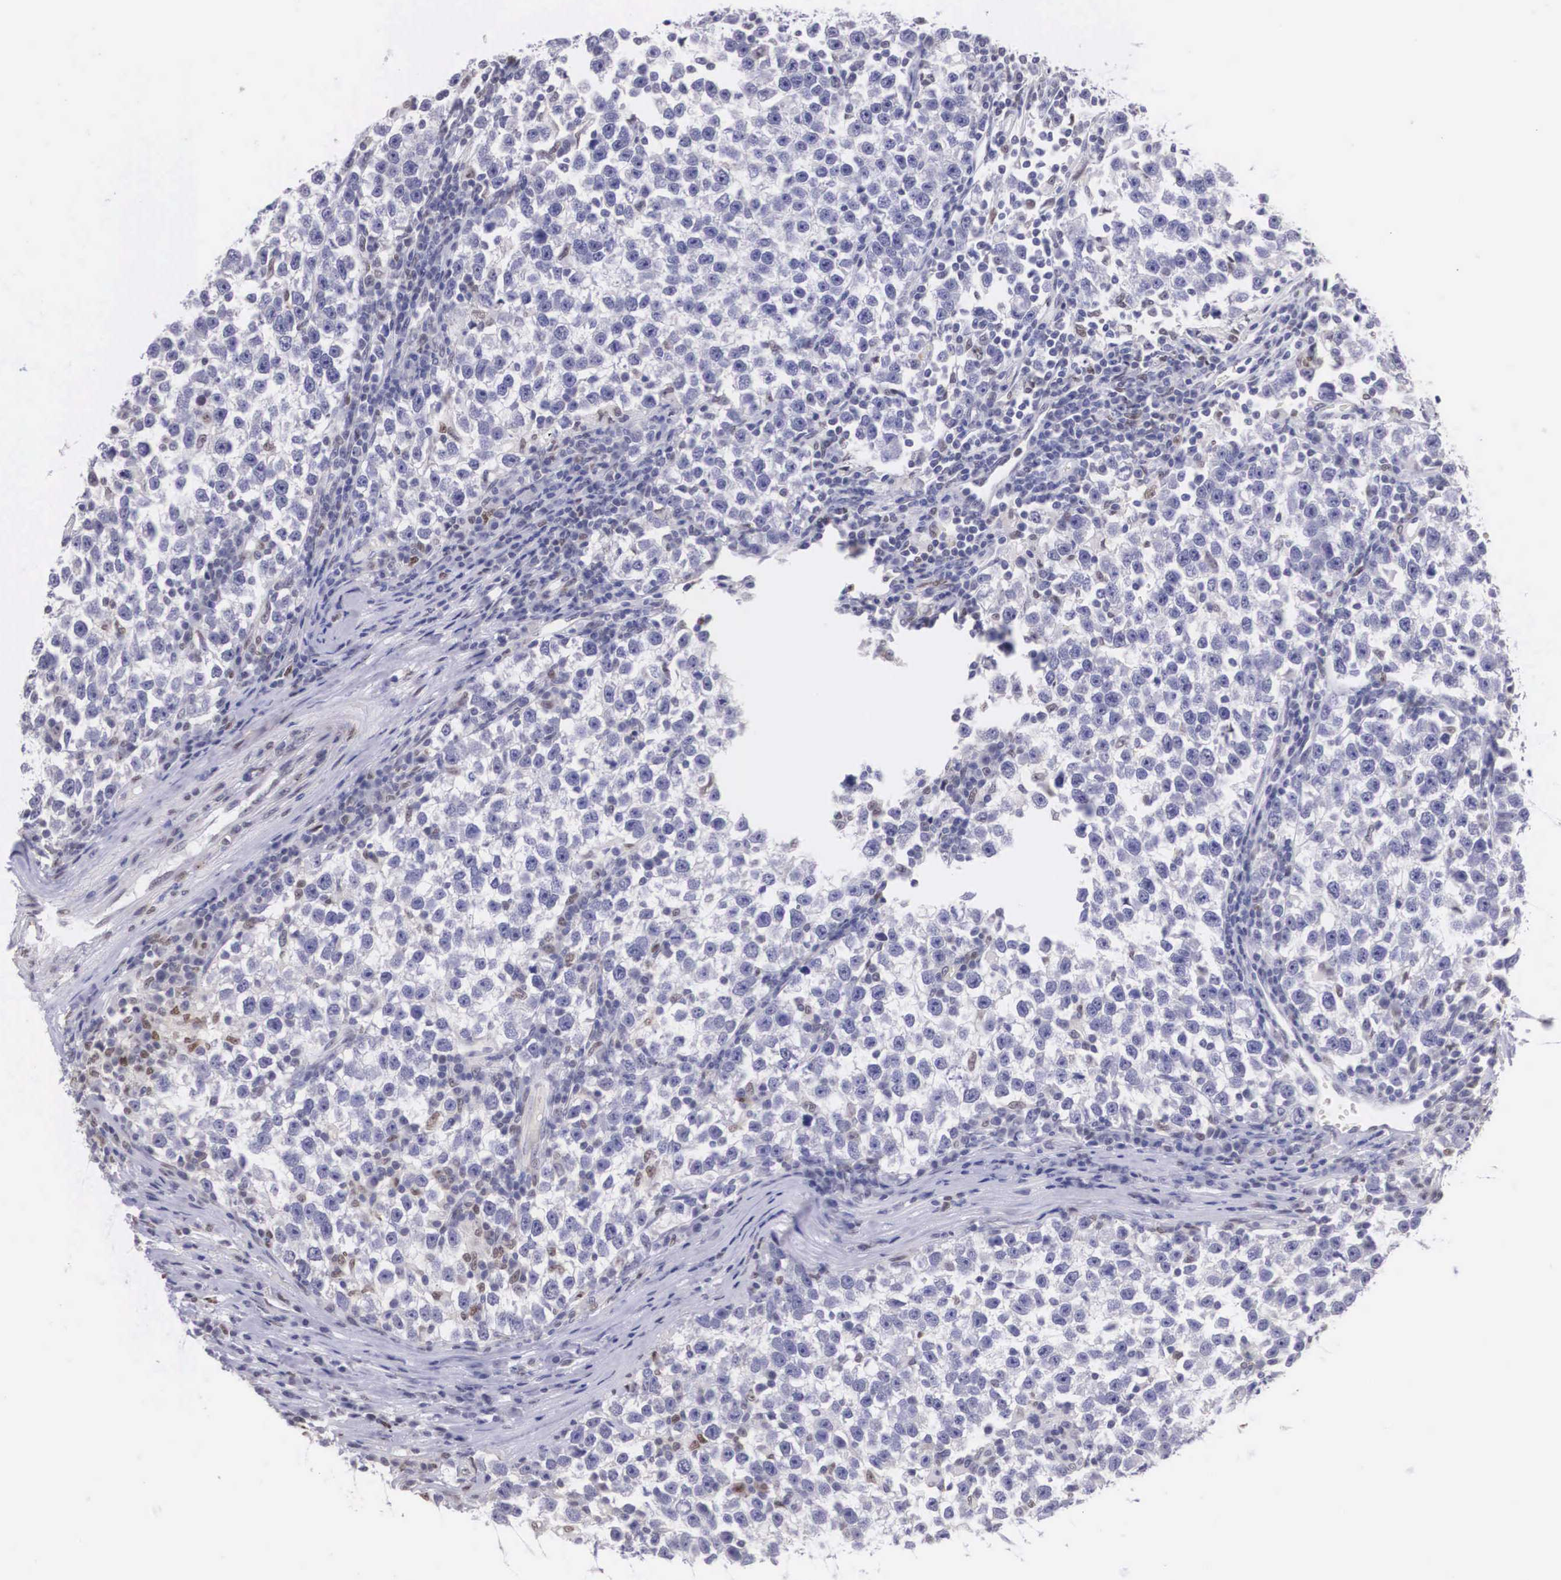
{"staining": {"intensity": "weak", "quantity": "<25%", "location": "nuclear"}, "tissue": "testis cancer", "cell_type": "Tumor cells", "image_type": "cancer", "snomed": [{"axis": "morphology", "description": "Seminoma, NOS"}, {"axis": "topography", "description": "Testis"}], "caption": "Seminoma (testis) was stained to show a protein in brown. There is no significant staining in tumor cells.", "gene": "ETV6", "patient": {"sex": "male", "age": 43}}